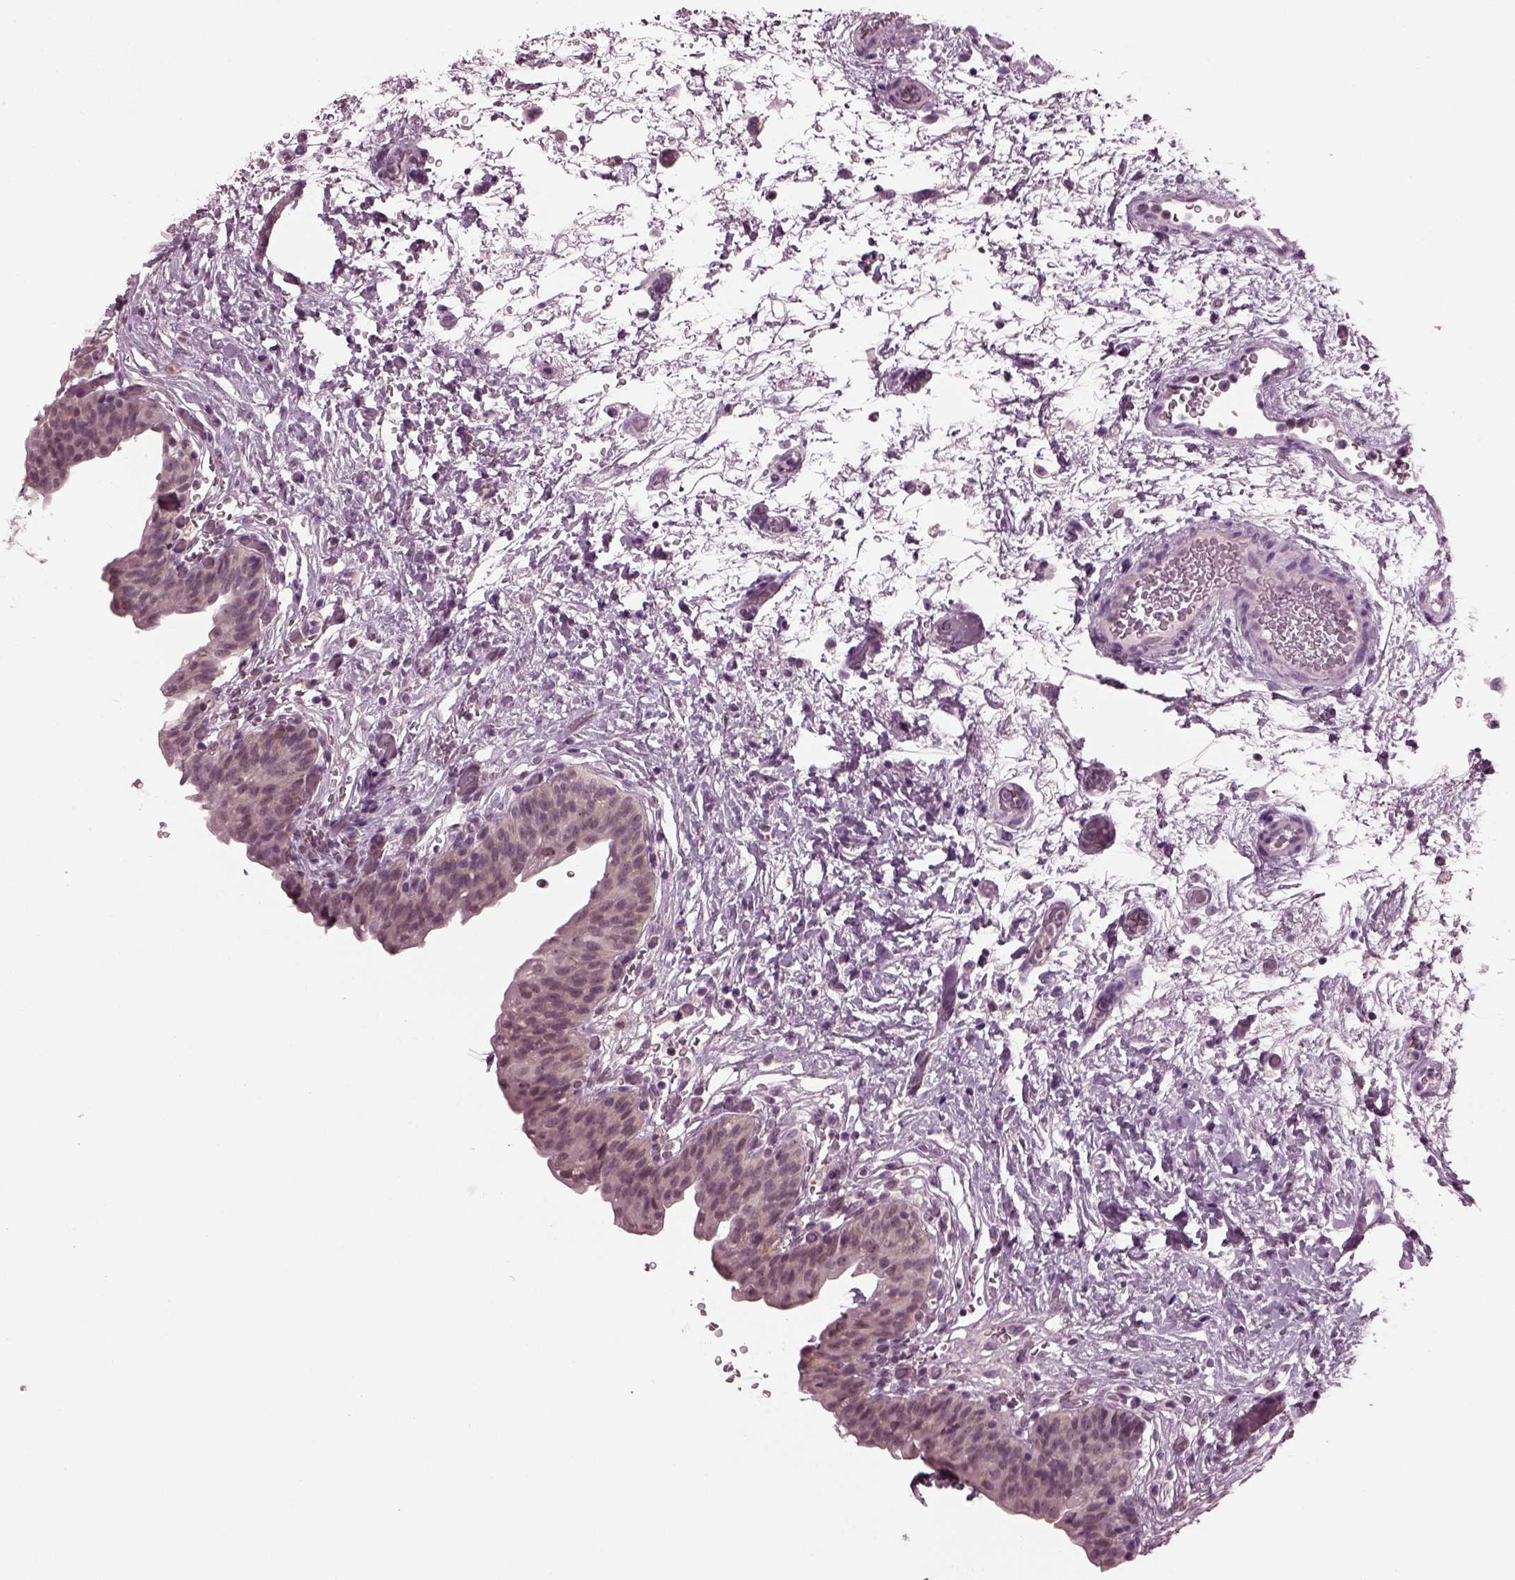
{"staining": {"intensity": "negative", "quantity": "none", "location": "none"}, "tissue": "urinary bladder", "cell_type": "Urothelial cells", "image_type": "normal", "snomed": [{"axis": "morphology", "description": "Normal tissue, NOS"}, {"axis": "topography", "description": "Urinary bladder"}], "caption": "IHC image of unremarkable urinary bladder: urinary bladder stained with DAB (3,3'-diaminobenzidine) demonstrates no significant protein positivity in urothelial cells.", "gene": "MIB2", "patient": {"sex": "male", "age": 69}}